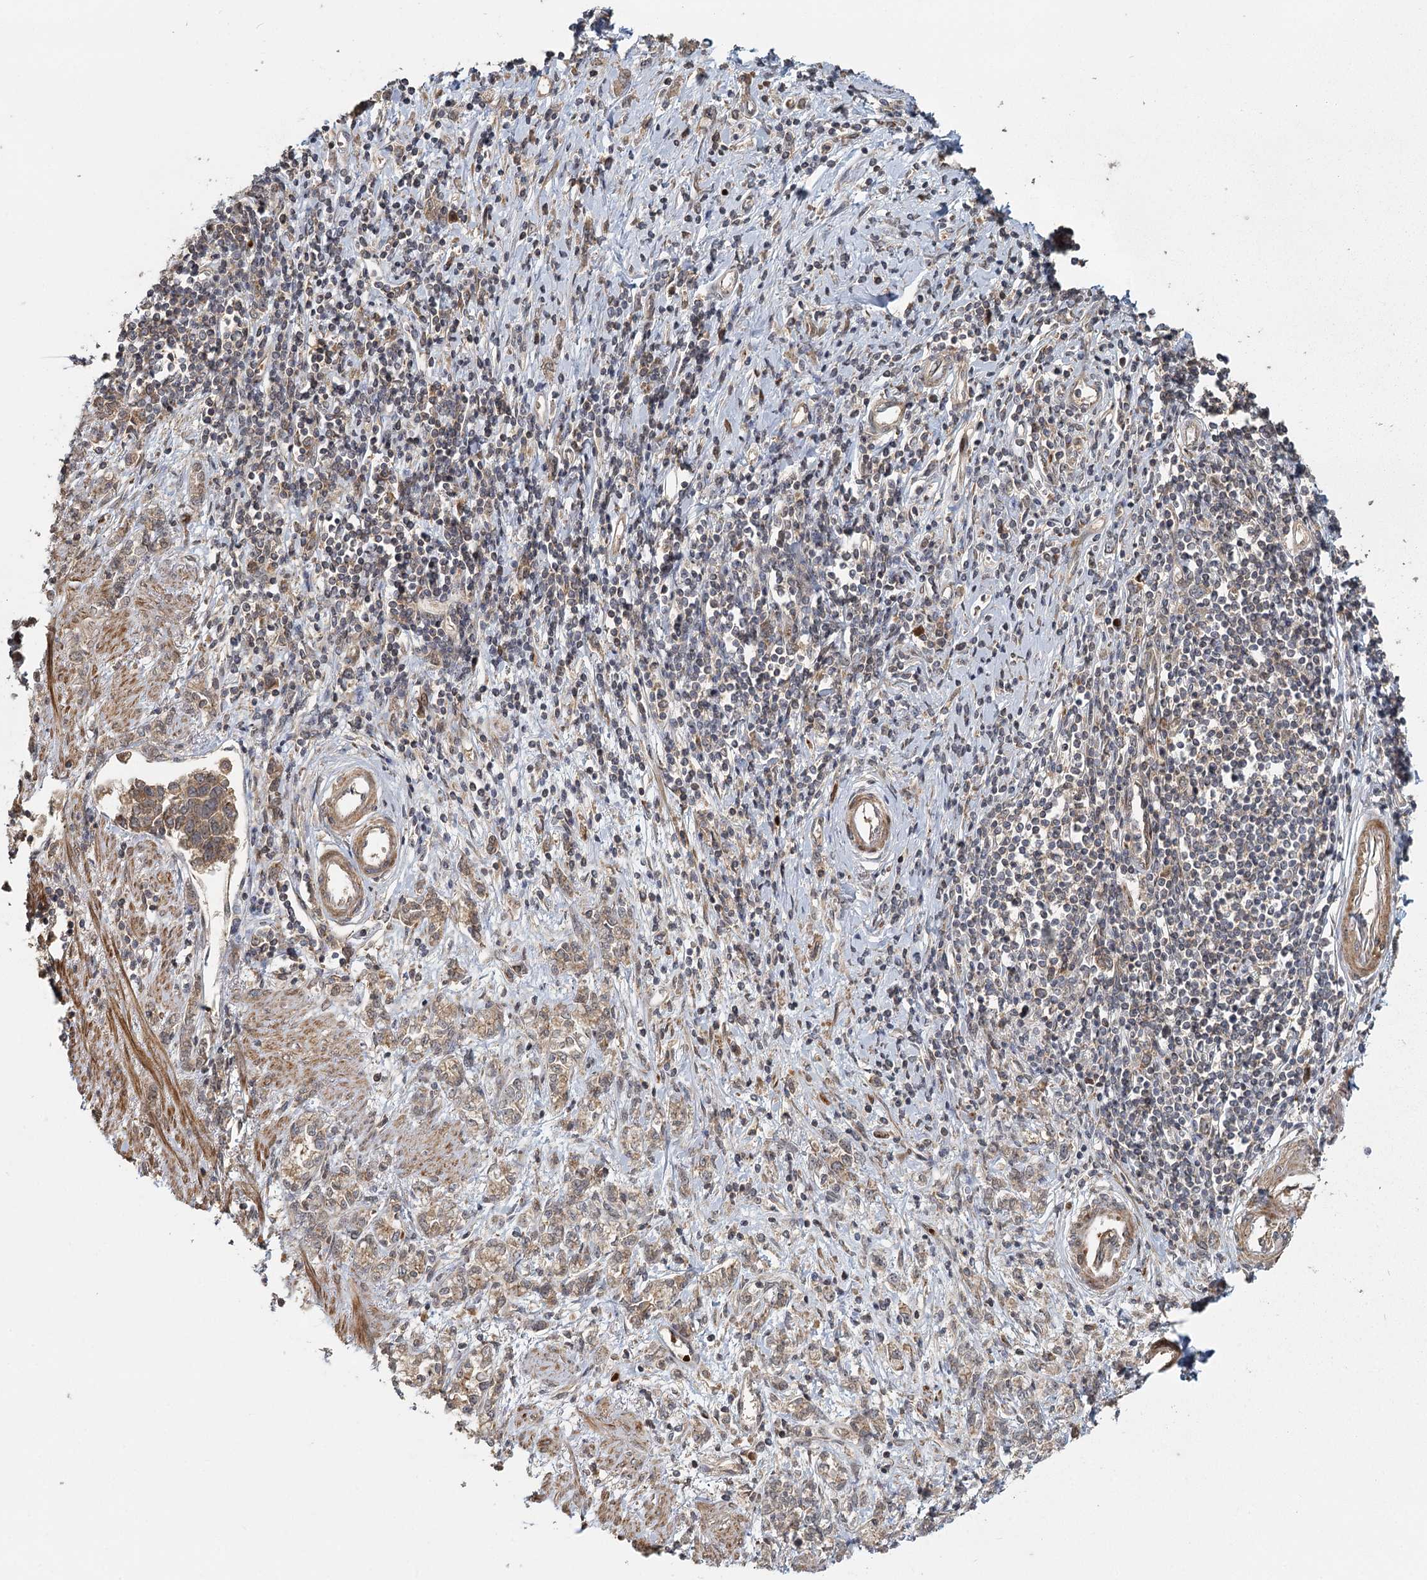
{"staining": {"intensity": "moderate", "quantity": ">75%", "location": "cytoplasmic/membranous"}, "tissue": "stomach cancer", "cell_type": "Tumor cells", "image_type": "cancer", "snomed": [{"axis": "morphology", "description": "Adenocarcinoma, NOS"}, {"axis": "topography", "description": "Stomach"}], "caption": "Stomach cancer (adenocarcinoma) tissue exhibits moderate cytoplasmic/membranous expression in about >75% of tumor cells, visualized by immunohistochemistry.", "gene": "RAPGEF6", "patient": {"sex": "female", "age": 76}}